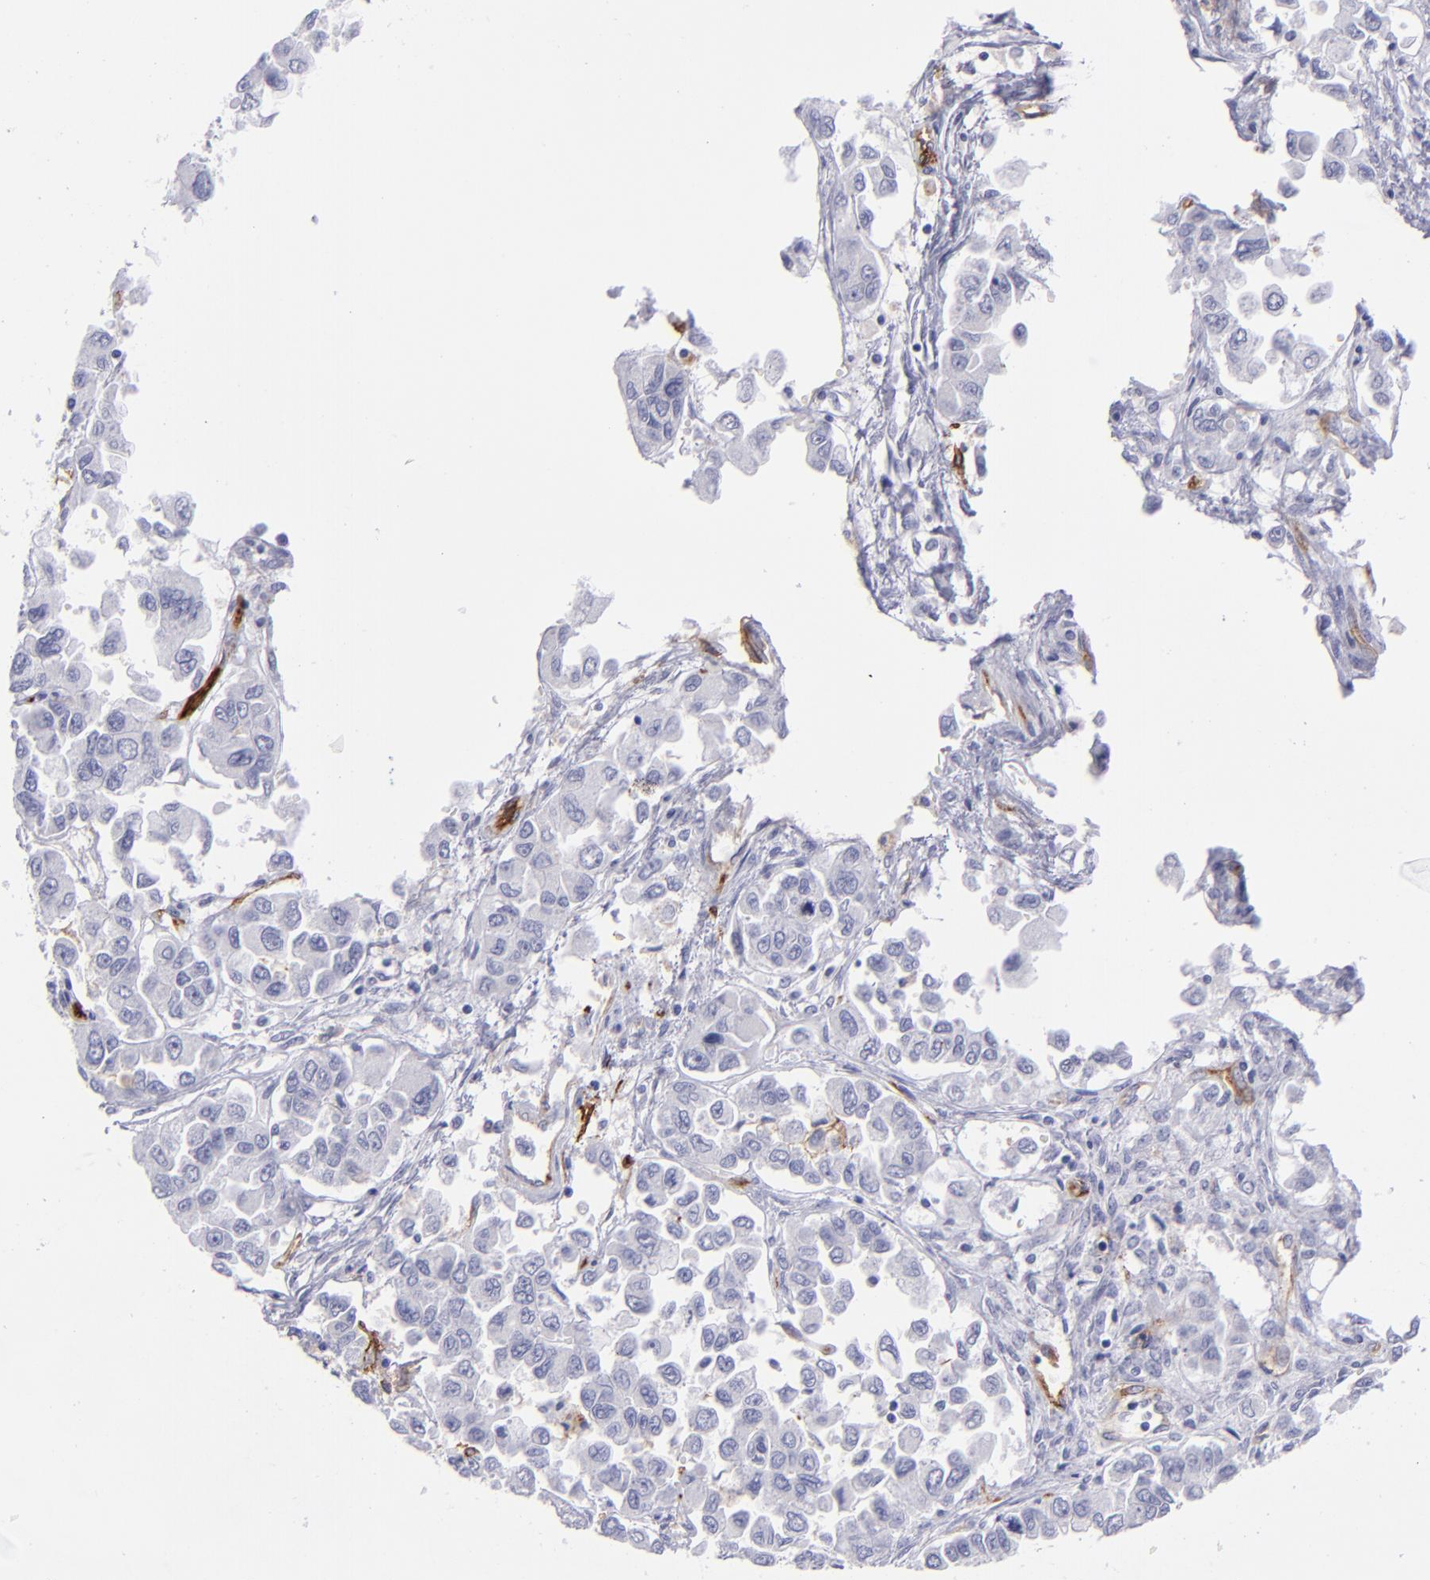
{"staining": {"intensity": "moderate", "quantity": "<25%", "location": "cytoplasmic/membranous"}, "tissue": "ovarian cancer", "cell_type": "Tumor cells", "image_type": "cancer", "snomed": [{"axis": "morphology", "description": "Cystadenocarcinoma, serous, NOS"}, {"axis": "topography", "description": "Ovary"}], "caption": "Moderate cytoplasmic/membranous protein expression is present in about <25% of tumor cells in ovarian serous cystadenocarcinoma. Nuclei are stained in blue.", "gene": "ACE", "patient": {"sex": "female", "age": 84}}